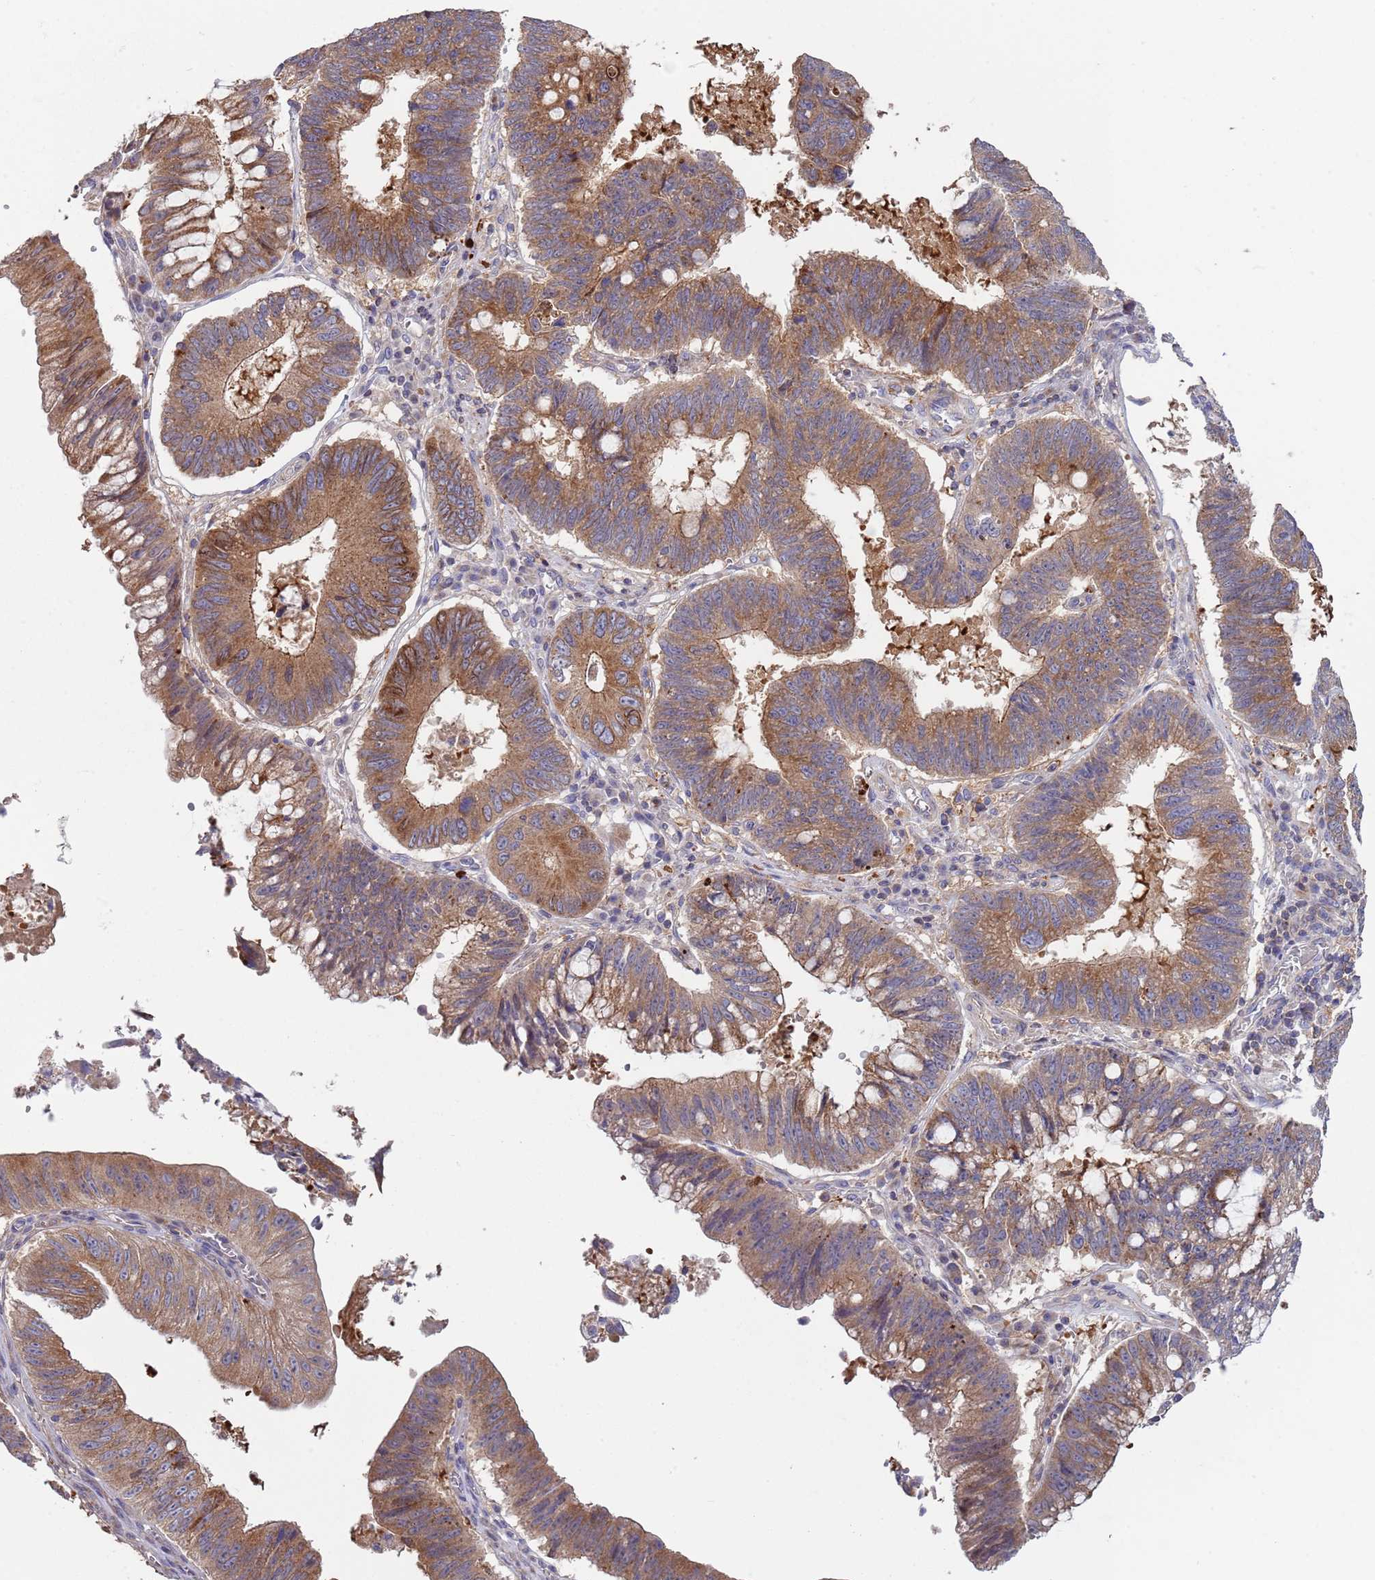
{"staining": {"intensity": "moderate", "quantity": ">75%", "location": "cytoplasmic/membranous"}, "tissue": "stomach cancer", "cell_type": "Tumor cells", "image_type": "cancer", "snomed": [{"axis": "morphology", "description": "Adenocarcinoma, NOS"}, {"axis": "topography", "description": "Stomach"}], "caption": "This micrograph exhibits immunohistochemistry (IHC) staining of stomach adenocarcinoma, with medium moderate cytoplasmic/membranous expression in about >75% of tumor cells.", "gene": "ABCC10", "patient": {"sex": "male", "age": 59}}